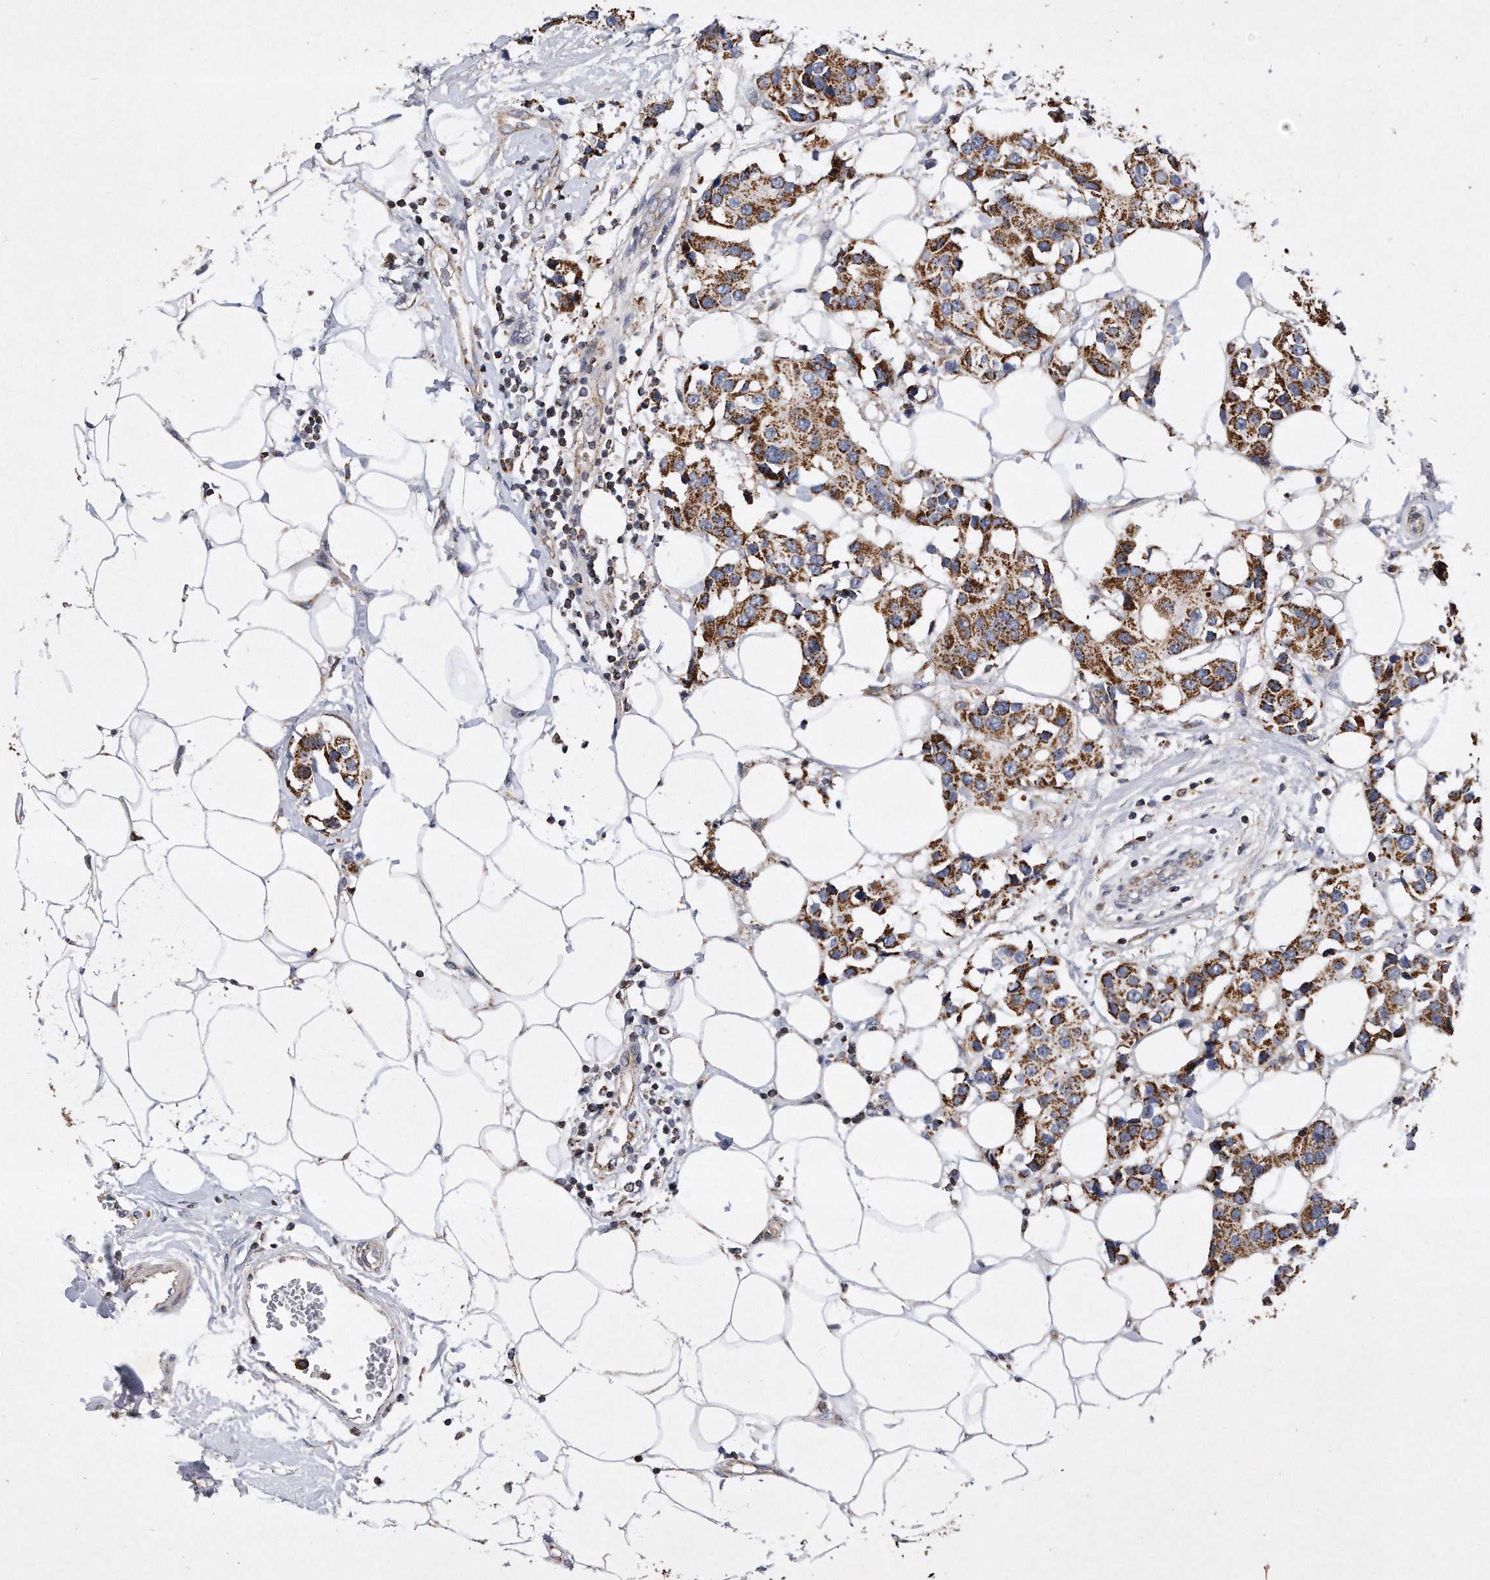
{"staining": {"intensity": "moderate", "quantity": ">75%", "location": "cytoplasmic/membranous"}, "tissue": "breast cancer", "cell_type": "Tumor cells", "image_type": "cancer", "snomed": [{"axis": "morphology", "description": "Normal tissue, NOS"}, {"axis": "morphology", "description": "Duct carcinoma"}, {"axis": "topography", "description": "Breast"}], "caption": "High-power microscopy captured an immunohistochemistry (IHC) micrograph of breast cancer (invasive ductal carcinoma), revealing moderate cytoplasmic/membranous expression in approximately >75% of tumor cells.", "gene": "PPP5C", "patient": {"sex": "female", "age": 39}}